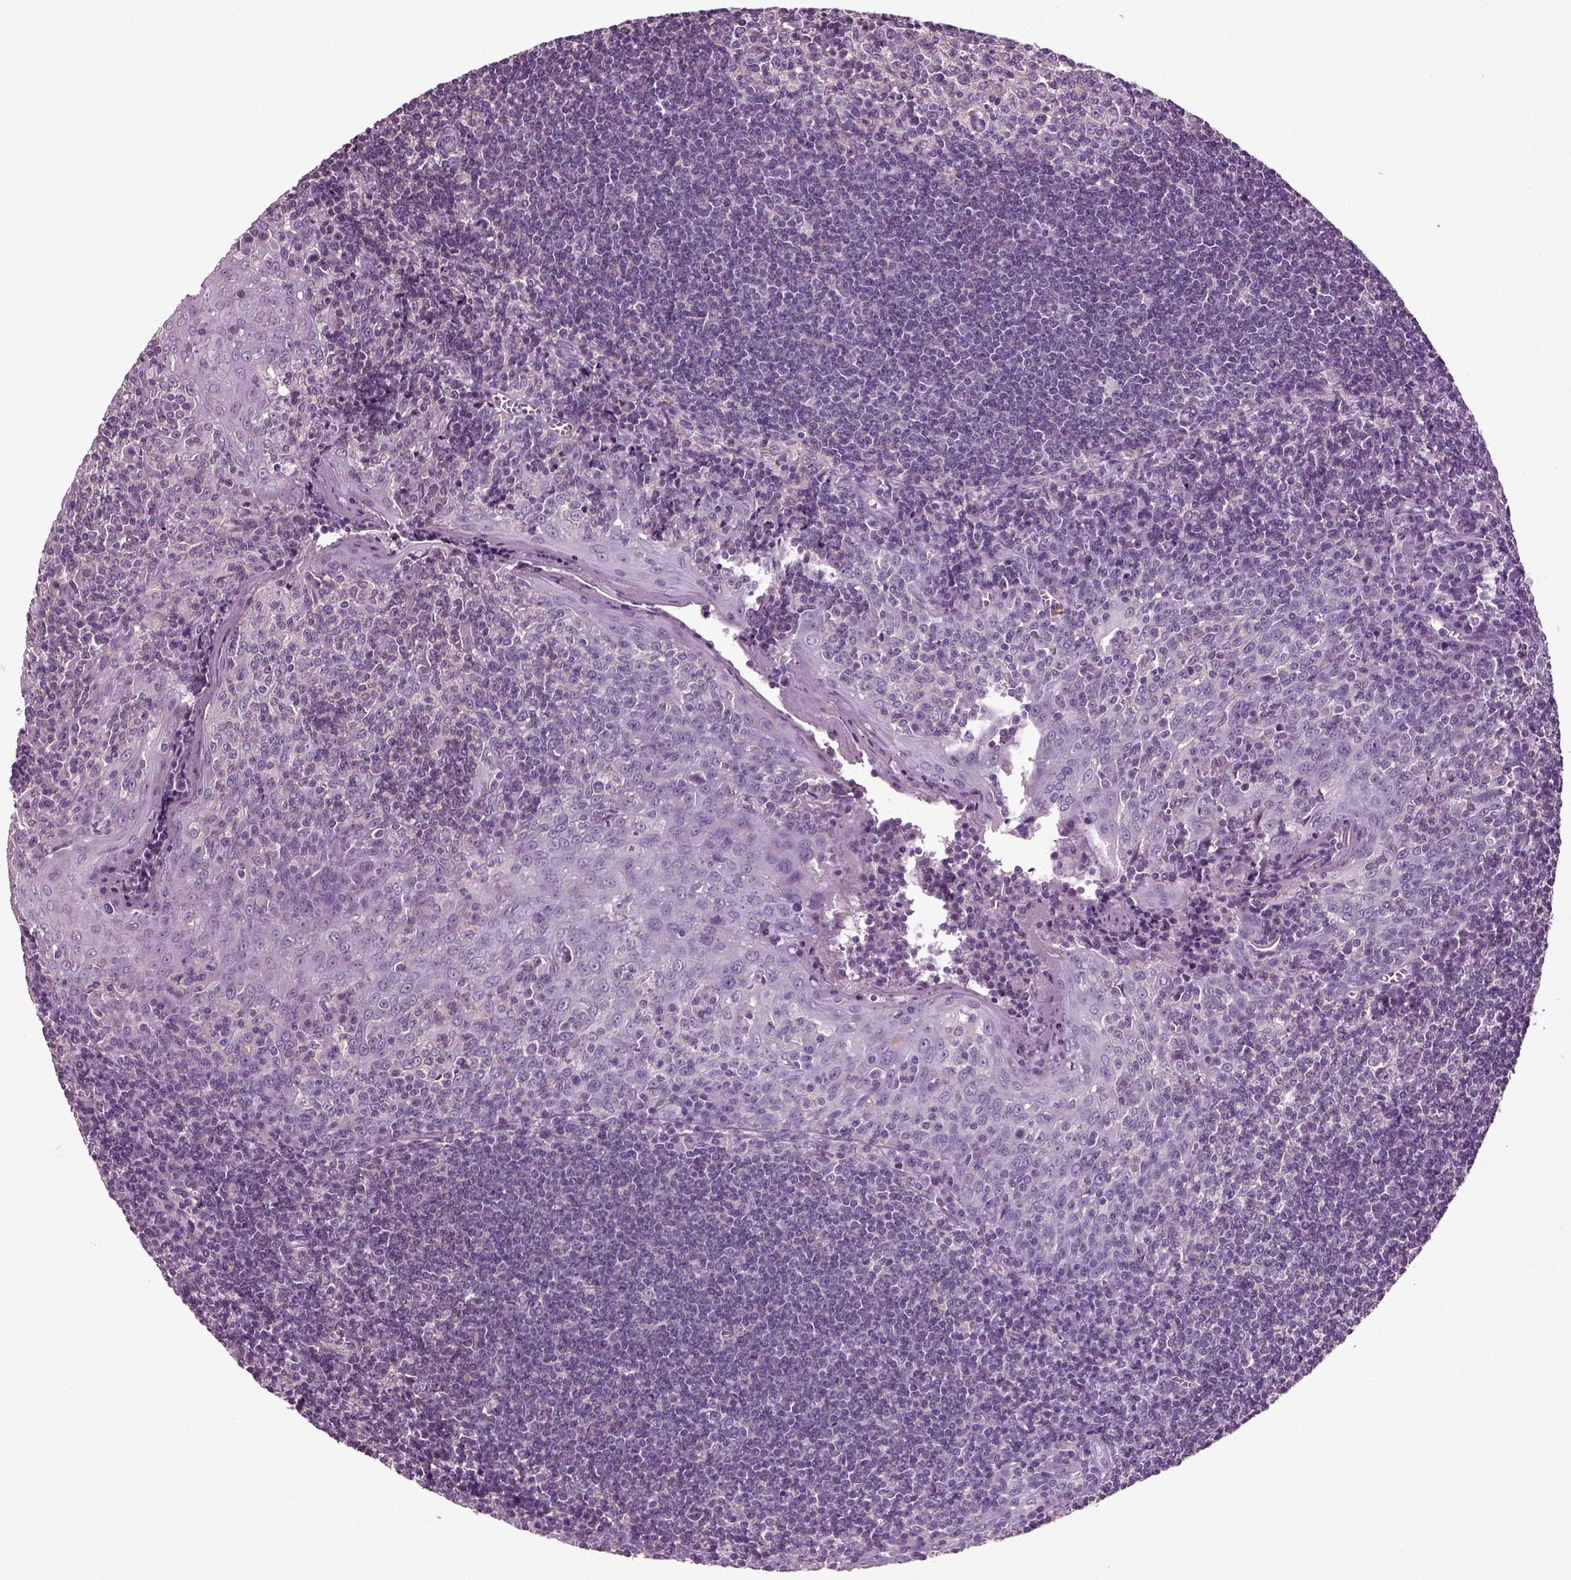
{"staining": {"intensity": "negative", "quantity": "none", "location": "none"}, "tissue": "tonsil", "cell_type": "Germinal center cells", "image_type": "normal", "snomed": [{"axis": "morphology", "description": "Normal tissue, NOS"}, {"axis": "topography", "description": "Tonsil"}], "caption": "The image shows no staining of germinal center cells in normal tonsil.", "gene": "DEFB118", "patient": {"sex": "male", "age": 33}}